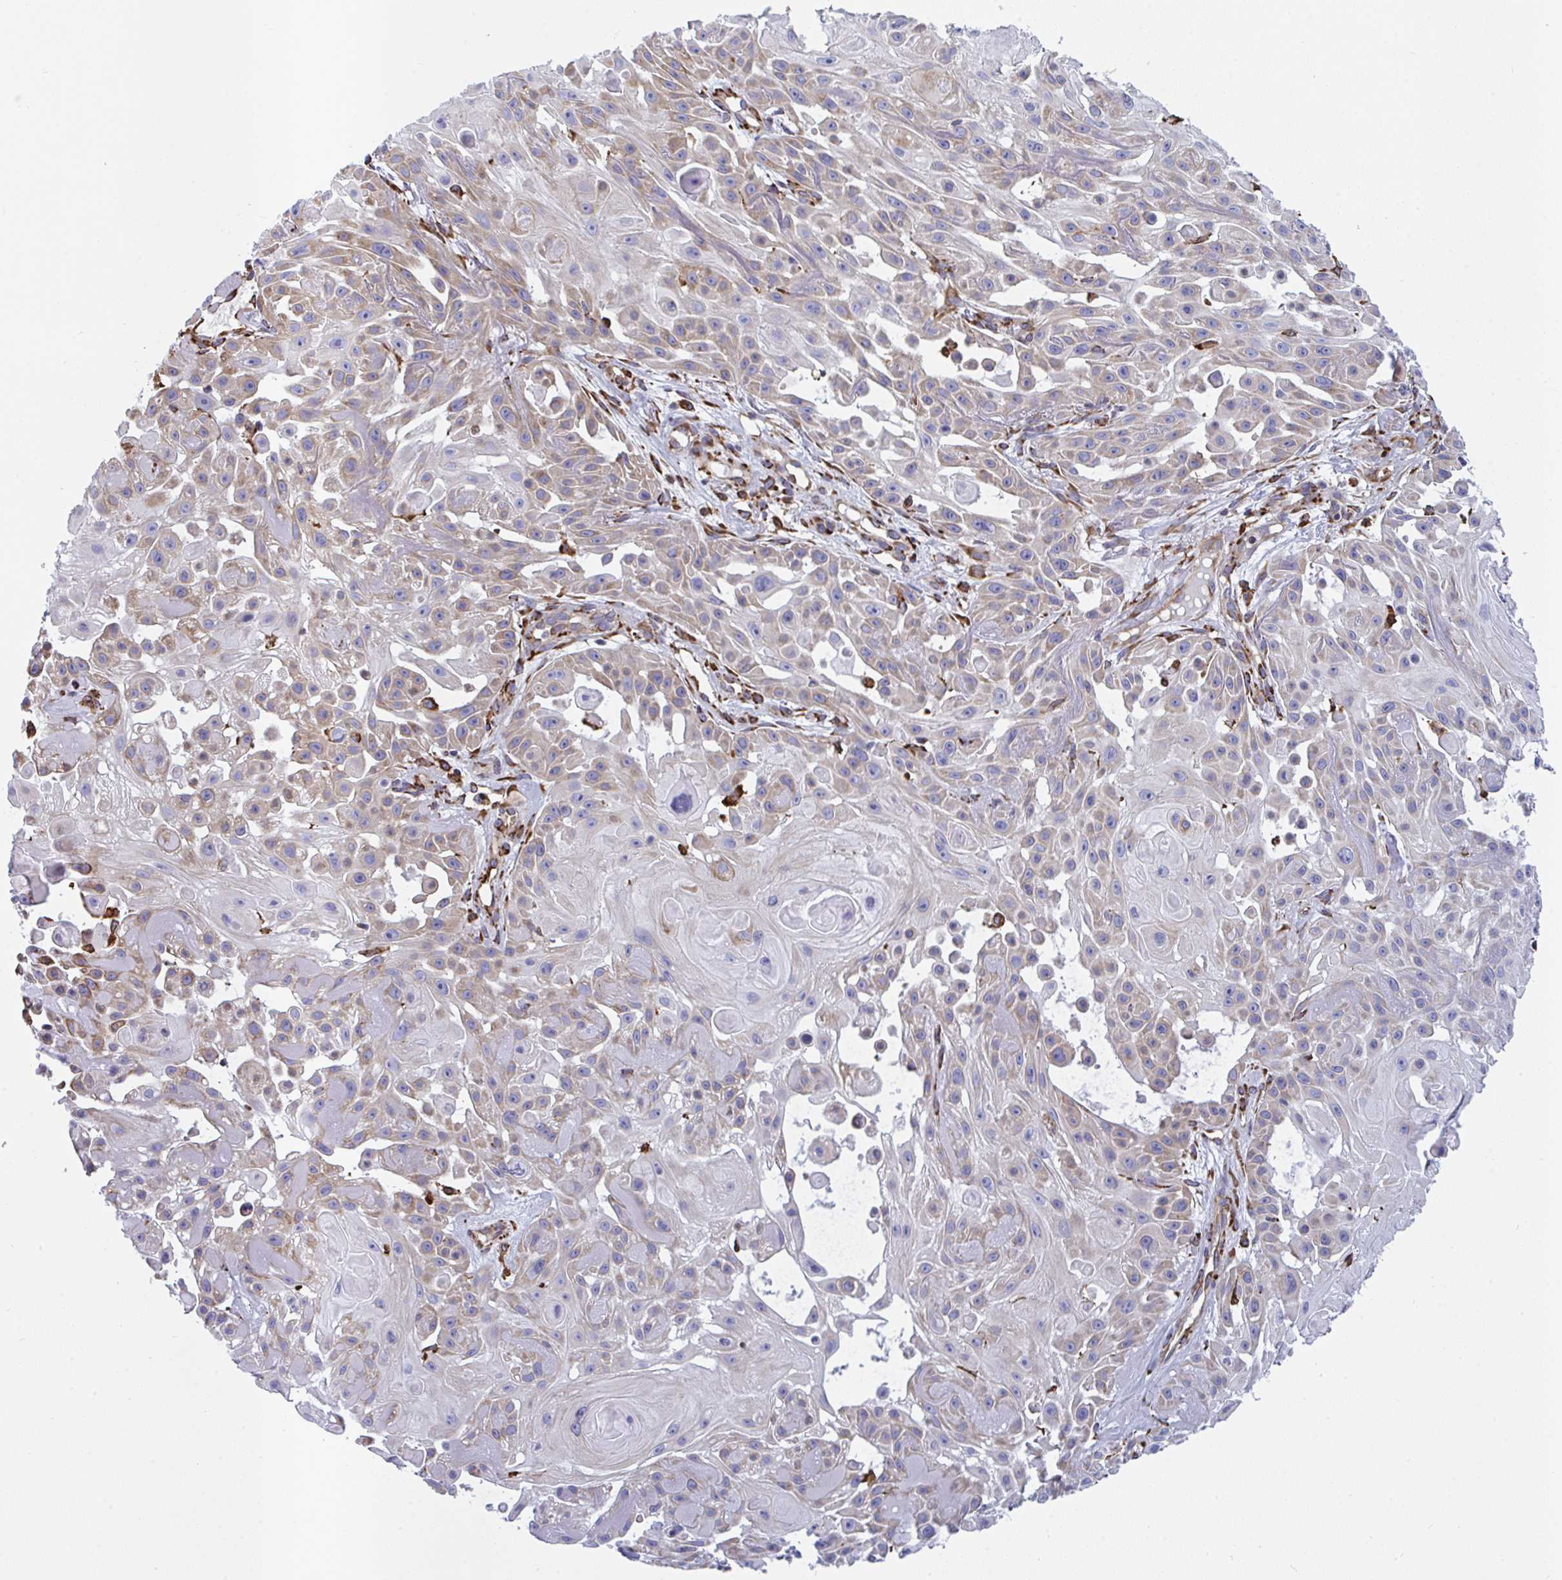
{"staining": {"intensity": "weak", "quantity": "25%-75%", "location": "cytoplasmic/membranous"}, "tissue": "skin cancer", "cell_type": "Tumor cells", "image_type": "cancer", "snomed": [{"axis": "morphology", "description": "Squamous cell carcinoma, NOS"}, {"axis": "topography", "description": "Skin"}], "caption": "IHC image of squamous cell carcinoma (skin) stained for a protein (brown), which exhibits low levels of weak cytoplasmic/membranous positivity in about 25%-75% of tumor cells.", "gene": "PEAK3", "patient": {"sex": "male", "age": 91}}